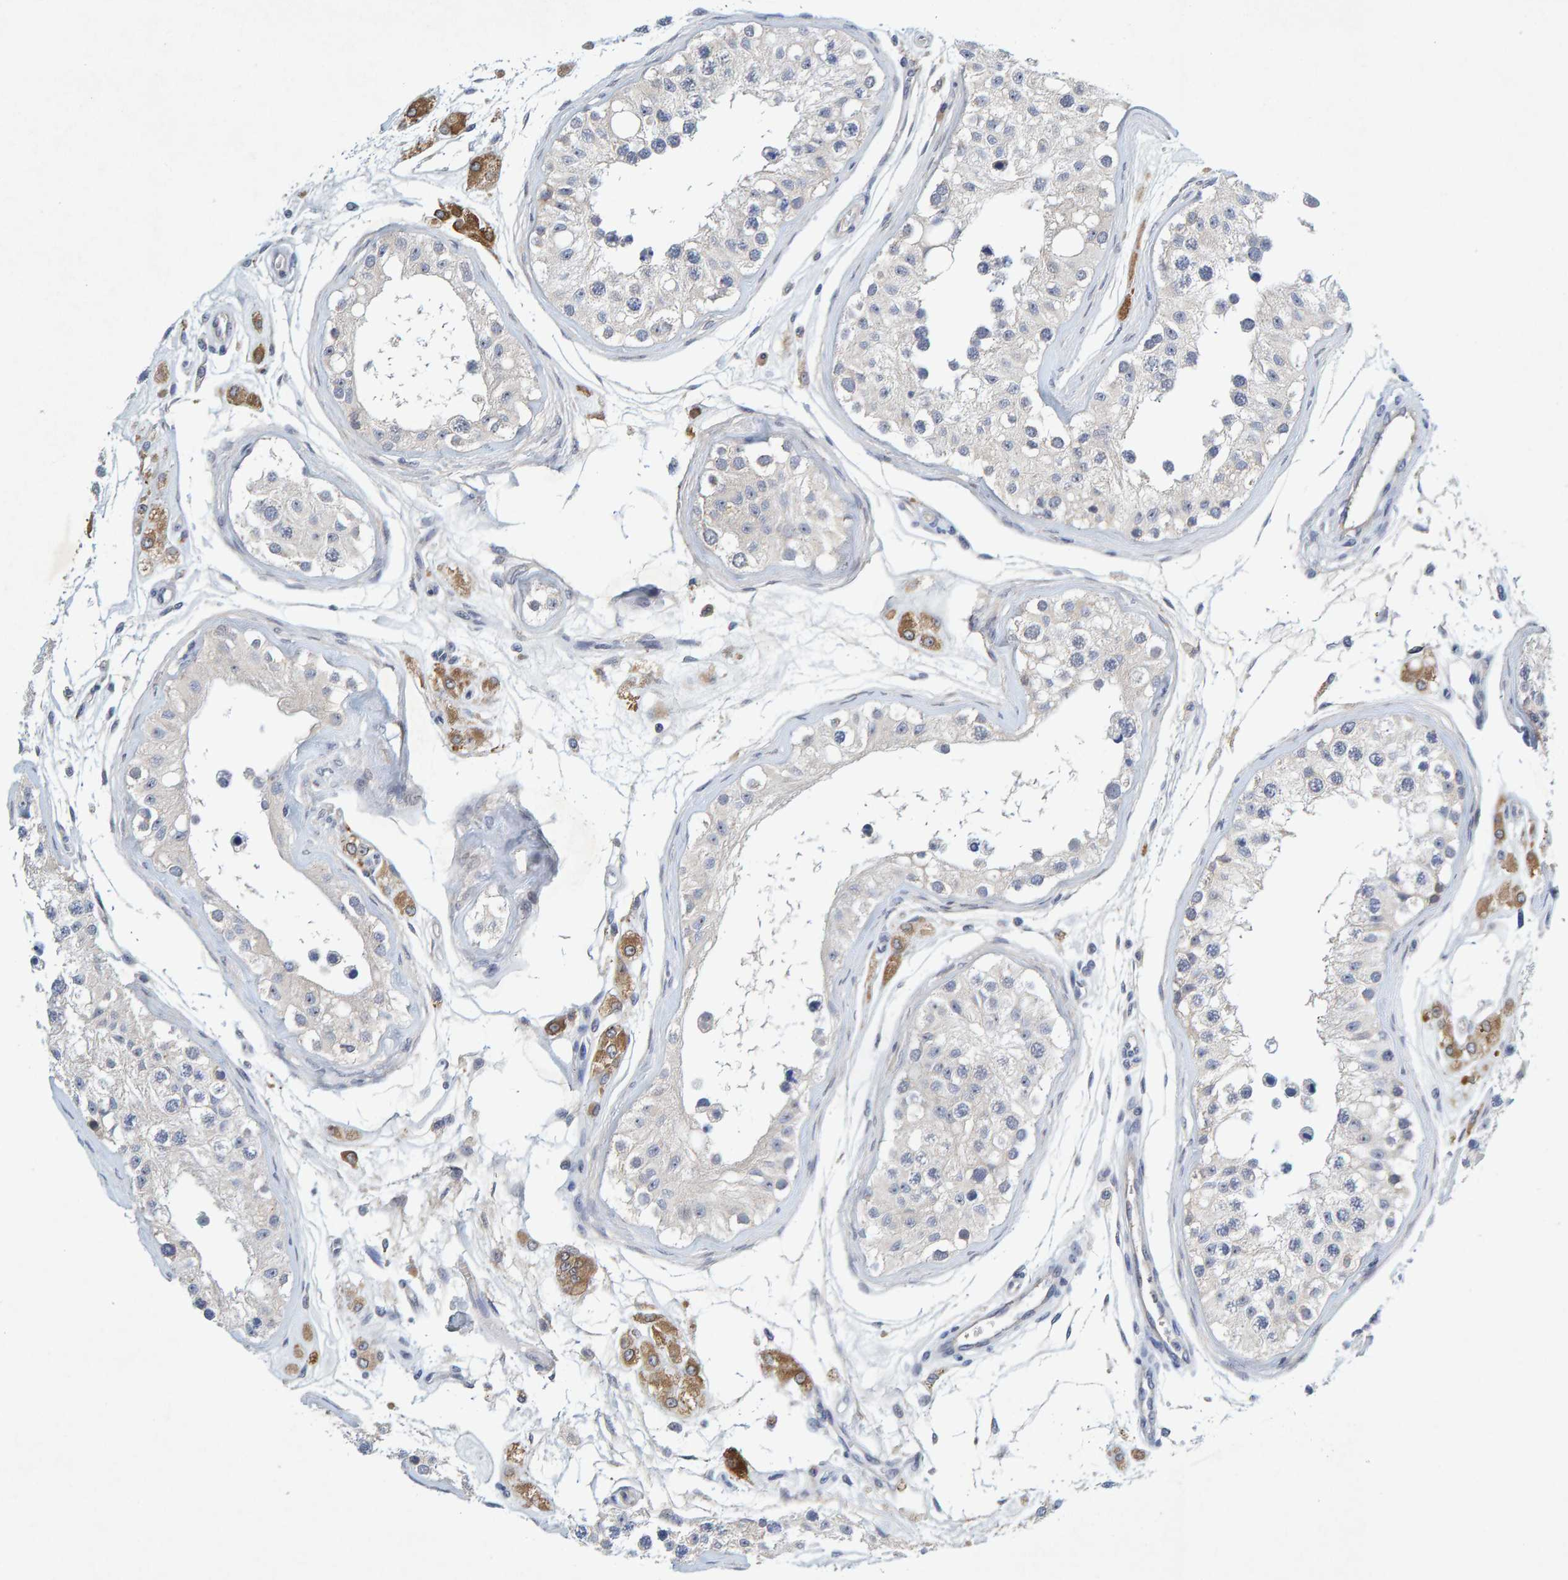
{"staining": {"intensity": "negative", "quantity": "none", "location": "none"}, "tissue": "testis", "cell_type": "Cells in seminiferous ducts", "image_type": "normal", "snomed": [{"axis": "morphology", "description": "Normal tissue, NOS"}, {"axis": "morphology", "description": "Adenocarcinoma, metastatic, NOS"}, {"axis": "topography", "description": "Testis"}], "caption": "Normal testis was stained to show a protein in brown. There is no significant expression in cells in seminiferous ducts. Nuclei are stained in blue.", "gene": "ZNF77", "patient": {"sex": "male", "age": 26}}